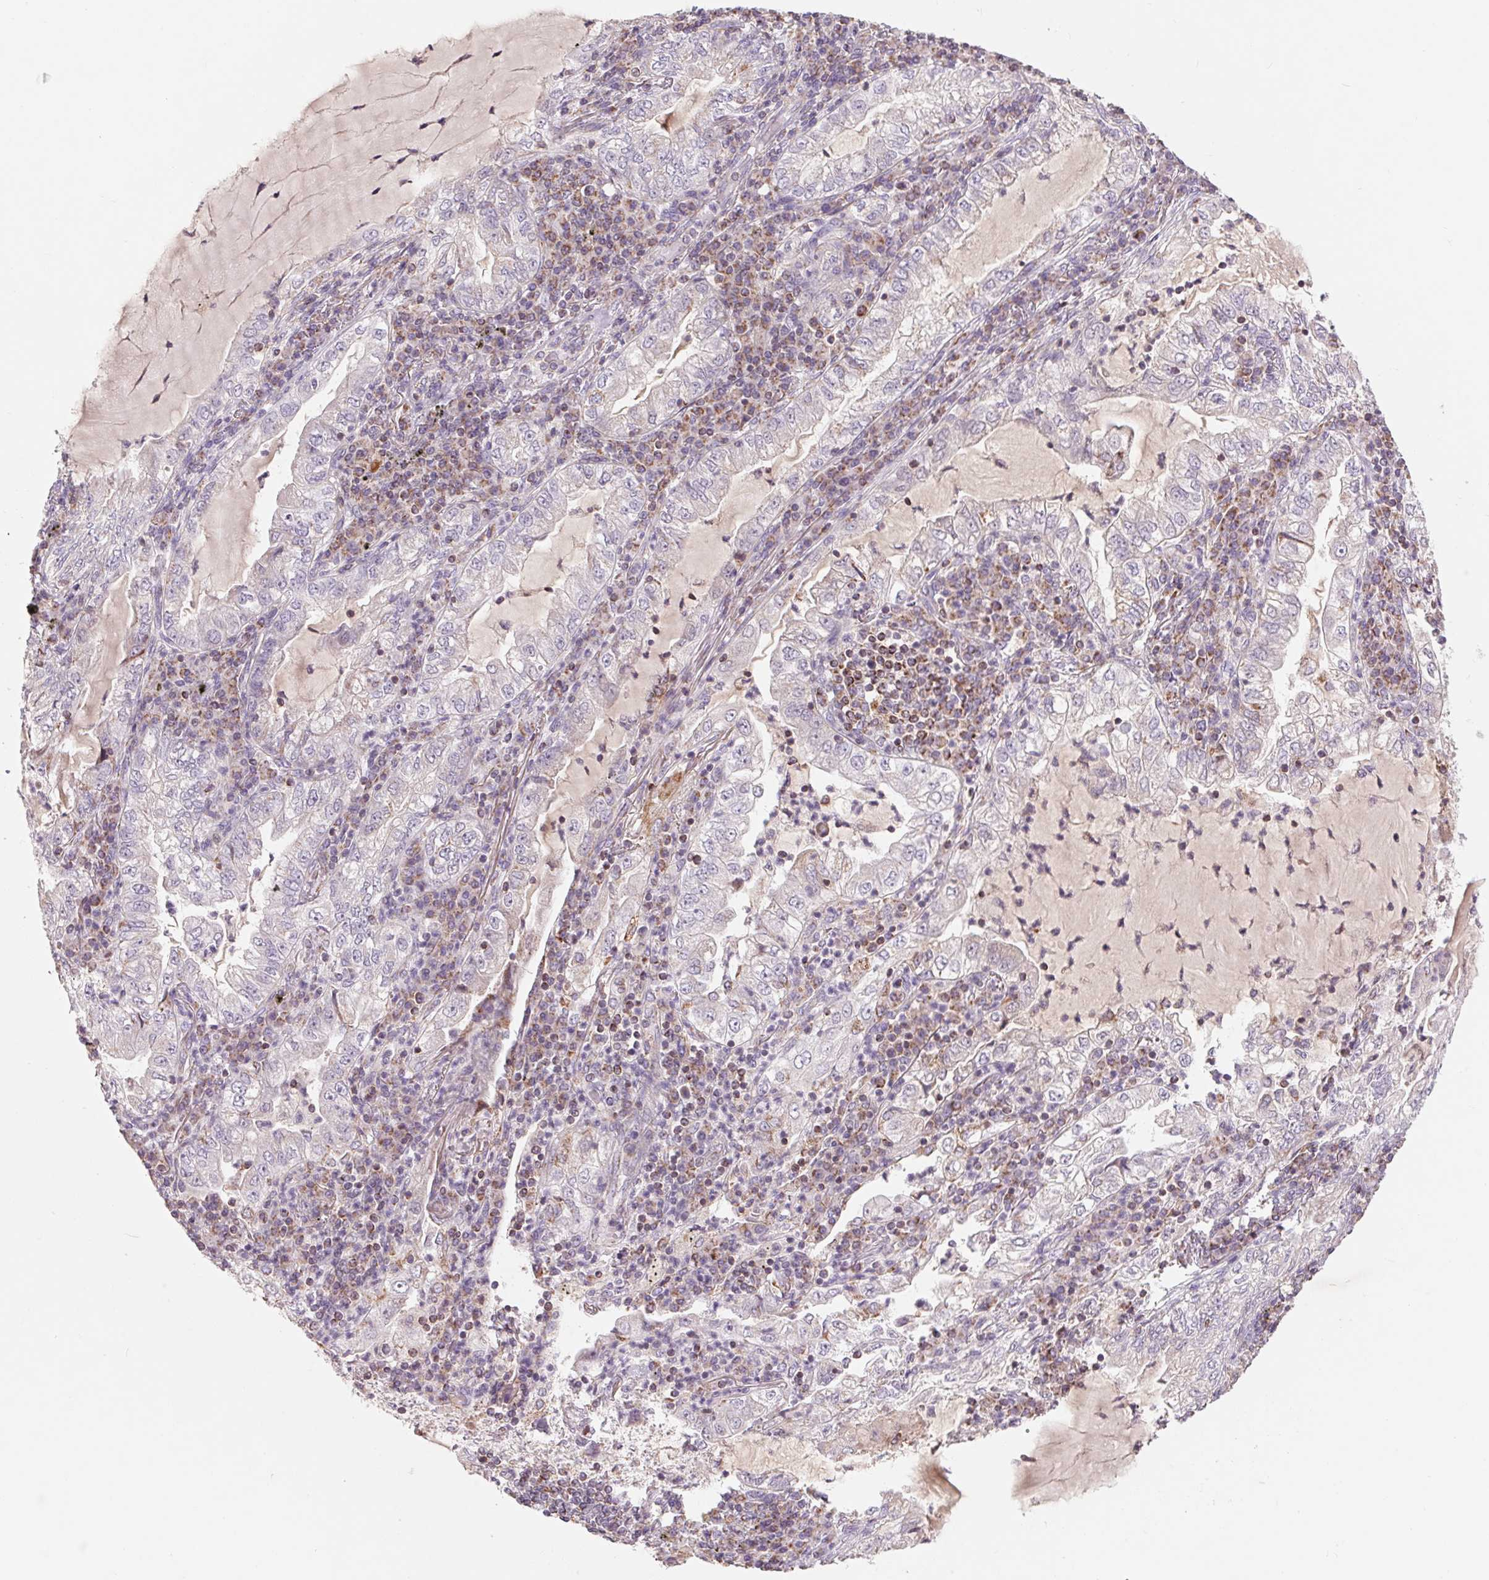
{"staining": {"intensity": "negative", "quantity": "none", "location": "none"}, "tissue": "lung cancer", "cell_type": "Tumor cells", "image_type": "cancer", "snomed": [{"axis": "morphology", "description": "Adenocarcinoma, NOS"}, {"axis": "topography", "description": "Lung"}], "caption": "The immunohistochemistry (IHC) micrograph has no significant expression in tumor cells of lung adenocarcinoma tissue.", "gene": "COX6A1", "patient": {"sex": "female", "age": 73}}